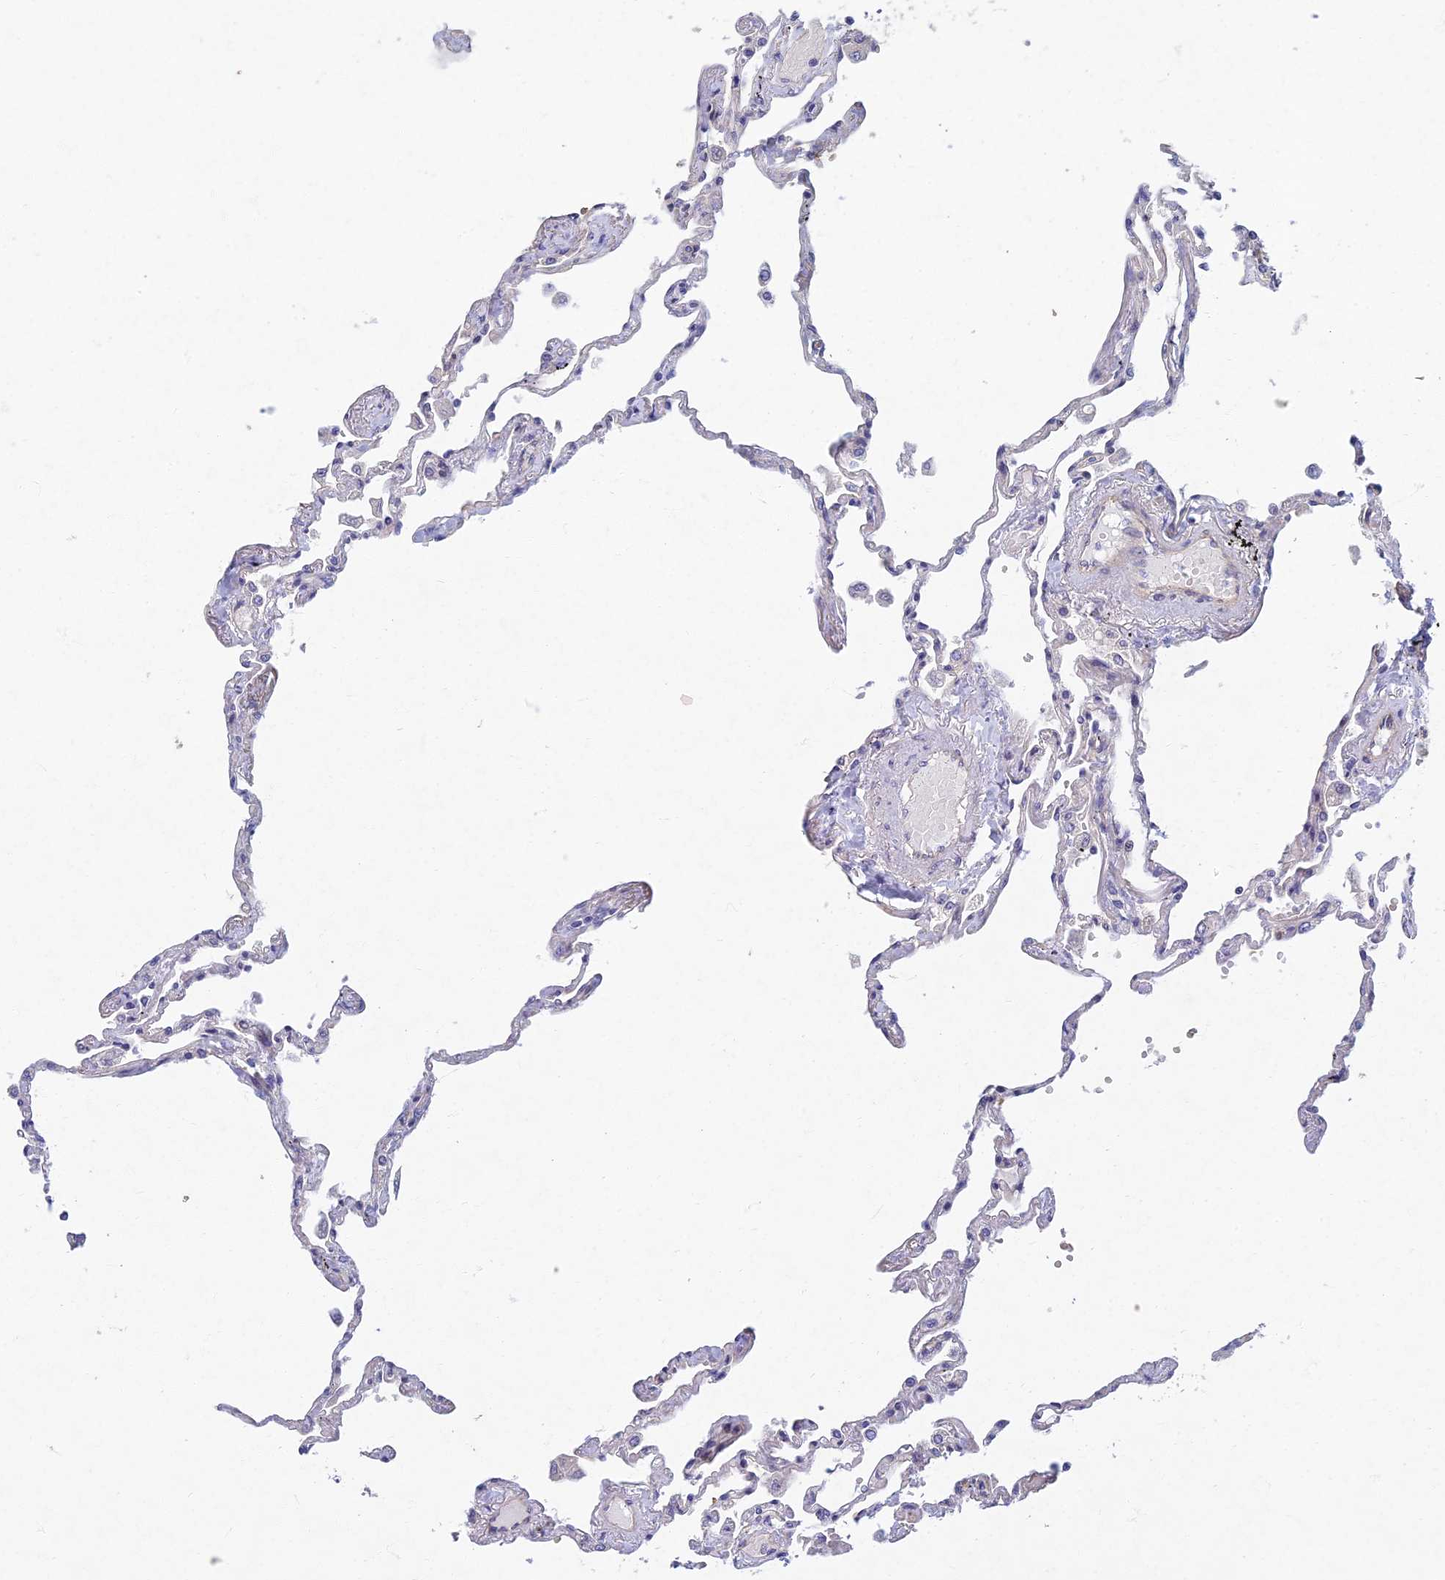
{"staining": {"intensity": "weak", "quantity": "<25%", "location": "cytoplasmic/membranous"}, "tissue": "lung", "cell_type": "Alveolar cells", "image_type": "normal", "snomed": [{"axis": "morphology", "description": "Normal tissue, NOS"}, {"axis": "topography", "description": "Lung"}], "caption": "Immunohistochemistry (IHC) histopathology image of unremarkable lung stained for a protein (brown), which shows no staining in alveolar cells. (DAB (3,3'-diaminobenzidine) immunohistochemistry, high magnification).", "gene": "RHBDL2", "patient": {"sex": "female", "age": 67}}